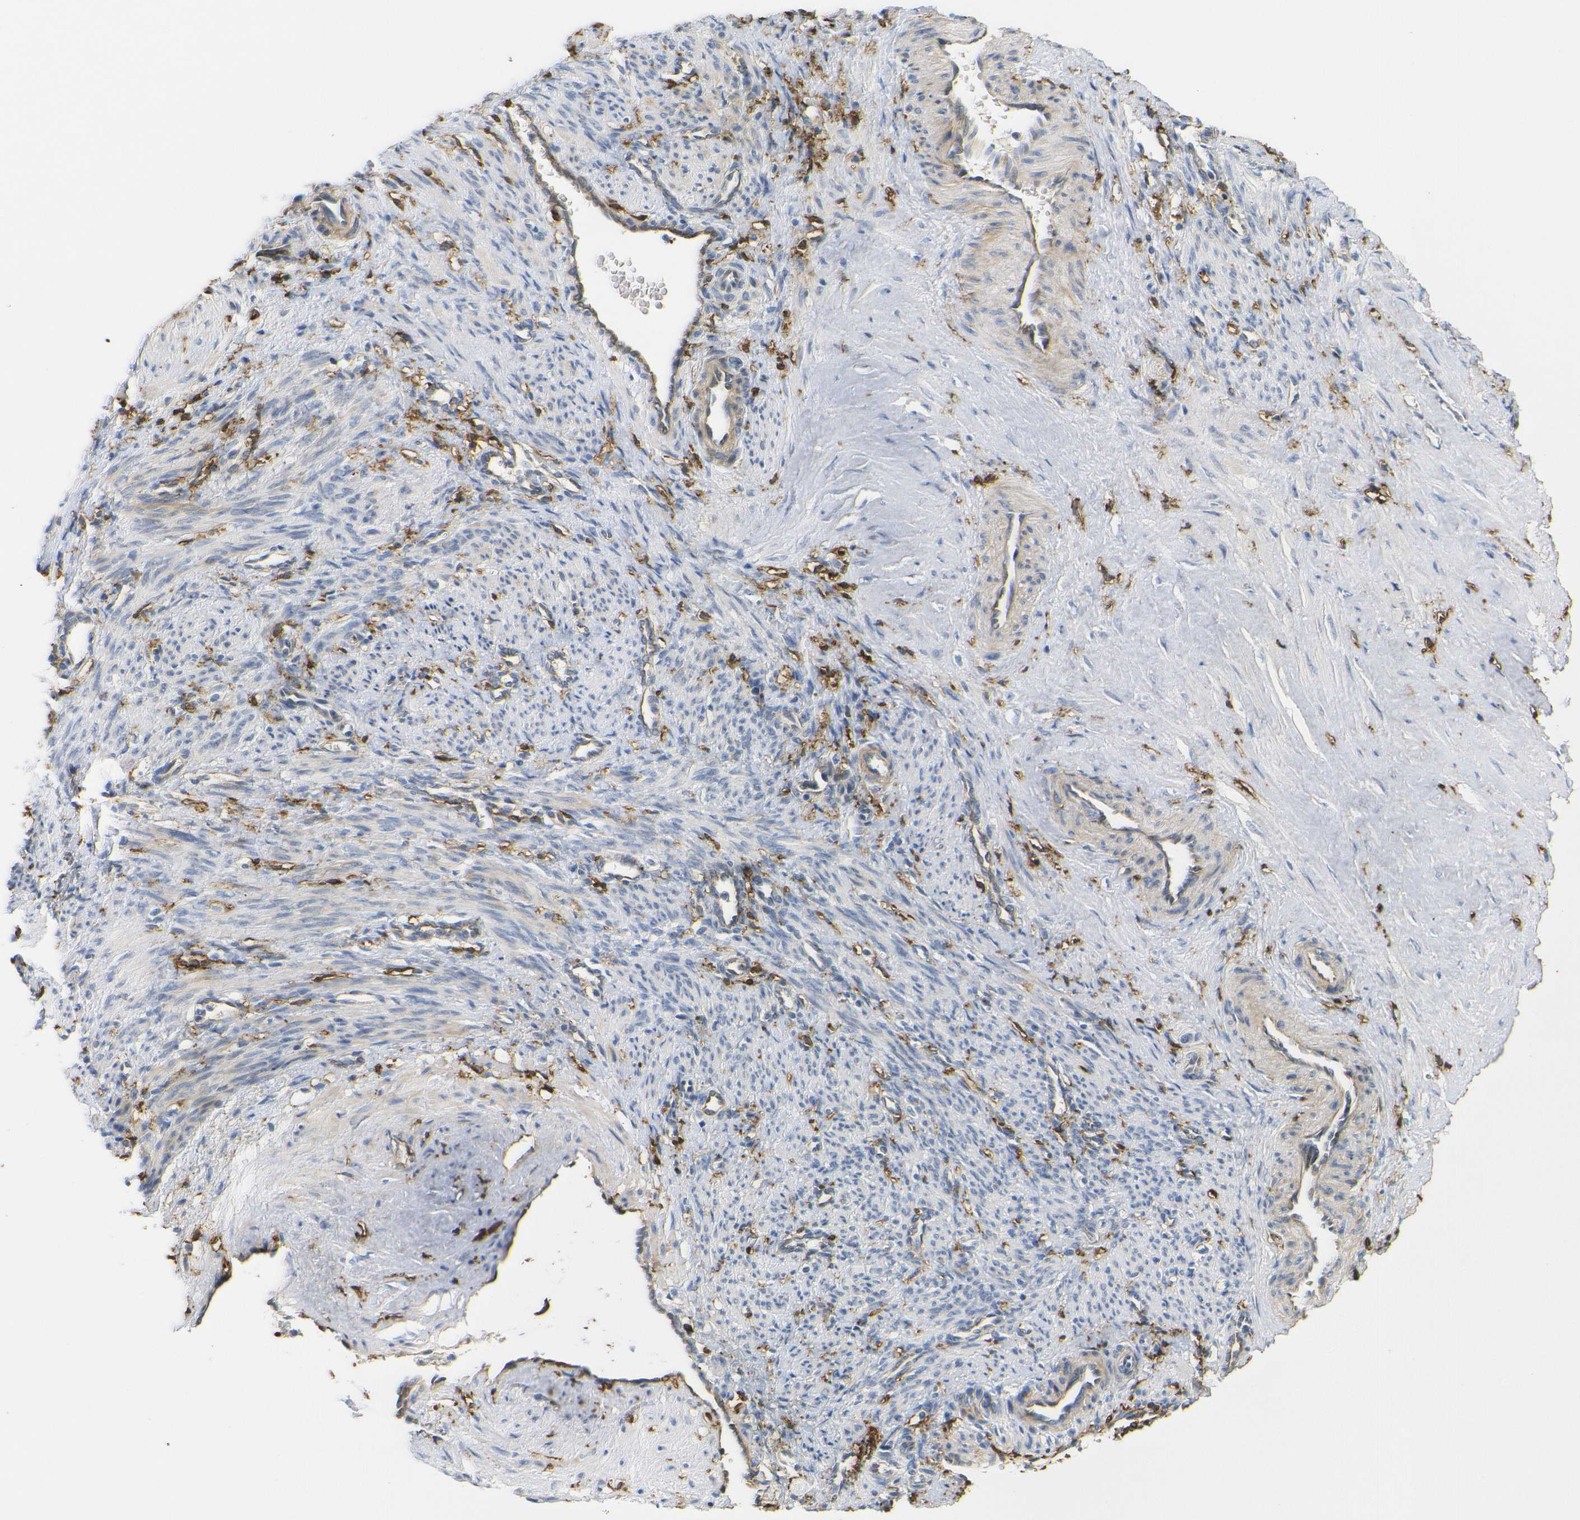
{"staining": {"intensity": "weak", "quantity": "<25%", "location": "cytoplasmic/membranous"}, "tissue": "smooth muscle", "cell_type": "Smooth muscle cells", "image_type": "normal", "snomed": [{"axis": "morphology", "description": "Normal tissue, NOS"}, {"axis": "topography", "description": "Endometrium"}], "caption": "A histopathology image of smooth muscle stained for a protein demonstrates no brown staining in smooth muscle cells. (DAB immunohistochemistry (IHC) with hematoxylin counter stain).", "gene": "HLA", "patient": {"sex": "female", "age": 33}}